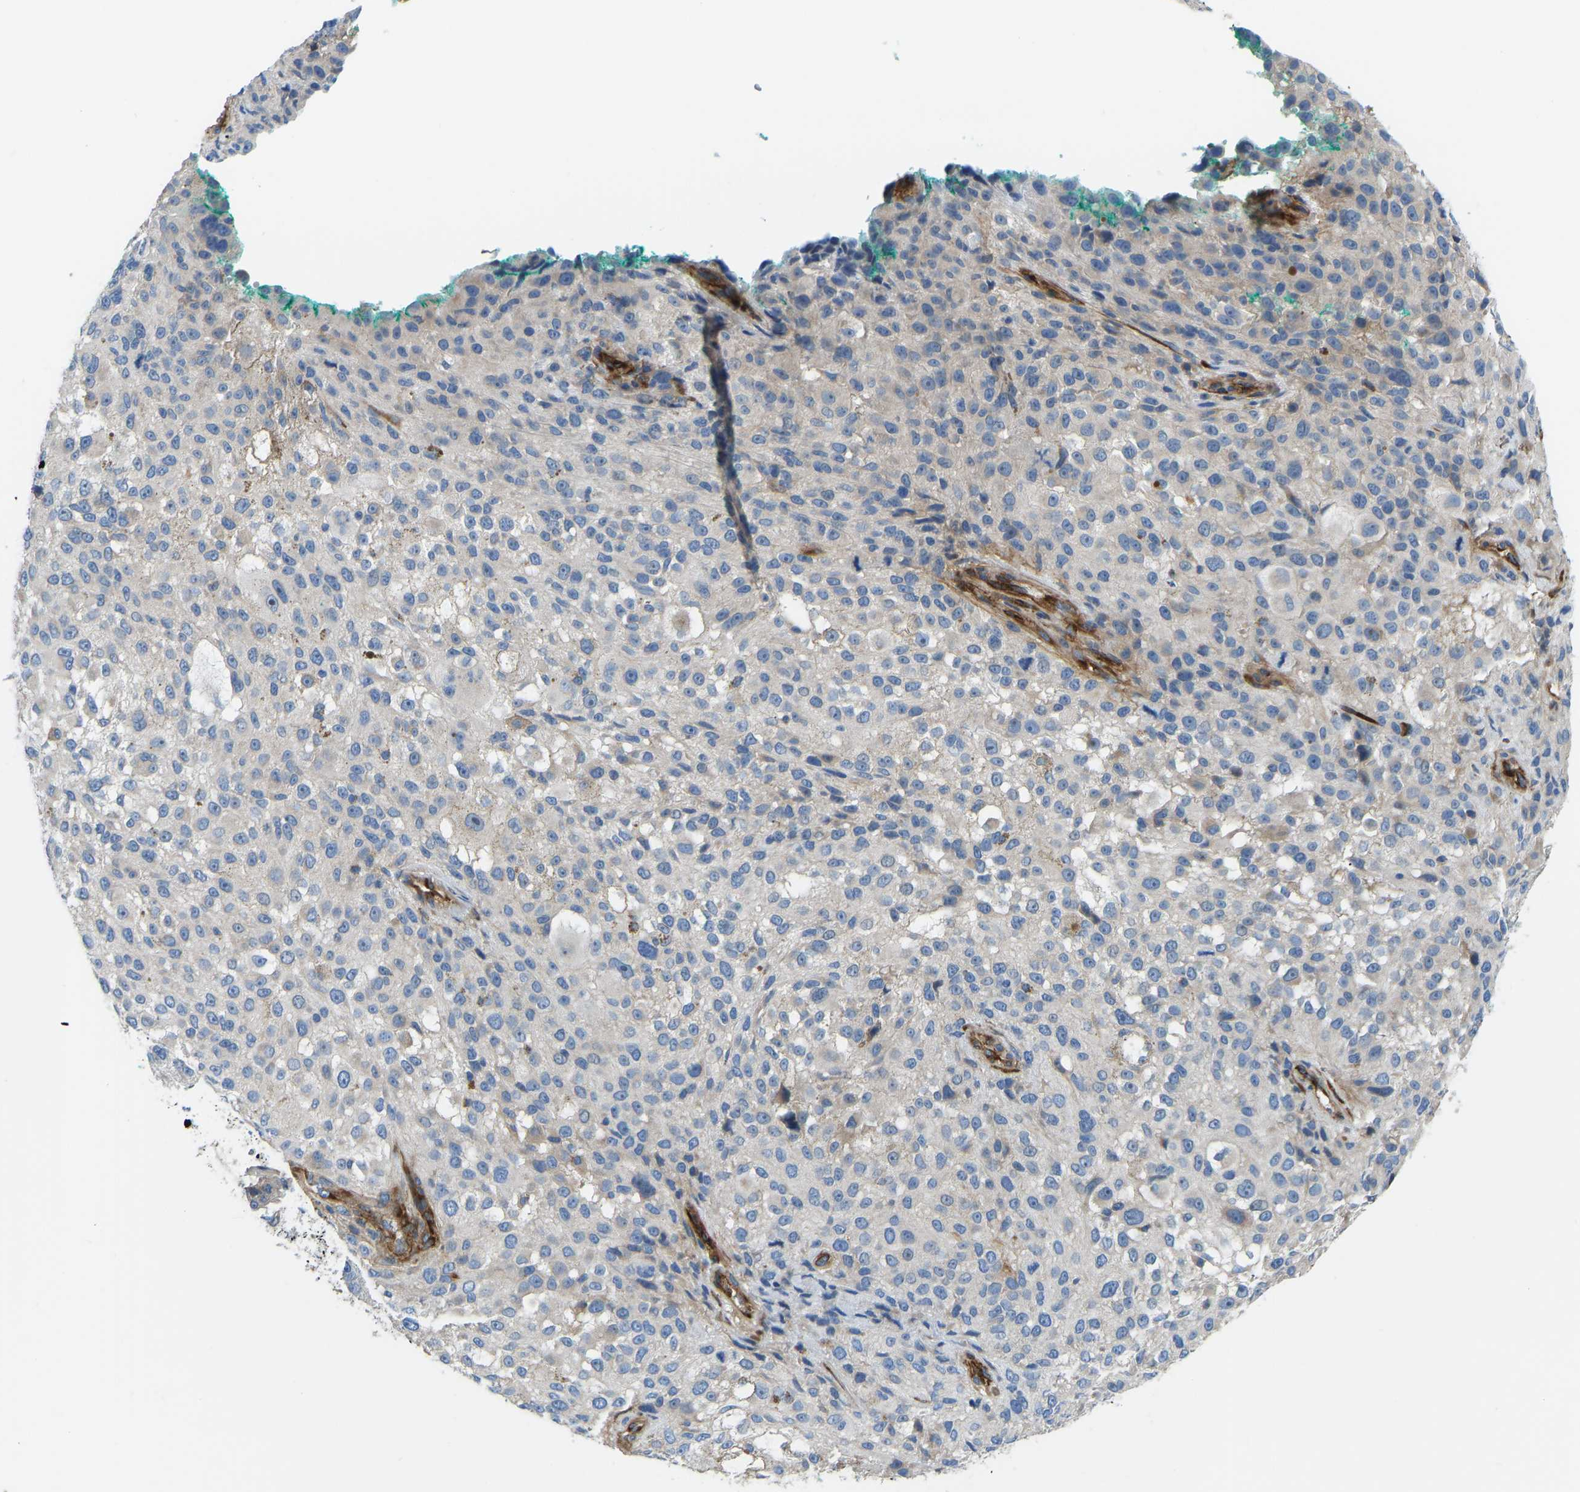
{"staining": {"intensity": "weak", "quantity": "<25%", "location": "cytoplasmic/membranous"}, "tissue": "melanoma", "cell_type": "Tumor cells", "image_type": "cancer", "snomed": [{"axis": "morphology", "description": "Necrosis, NOS"}, {"axis": "morphology", "description": "Malignant melanoma, NOS"}, {"axis": "topography", "description": "Skin"}], "caption": "A high-resolution micrograph shows IHC staining of melanoma, which displays no significant positivity in tumor cells.", "gene": "COL15A1", "patient": {"sex": "female", "age": 87}}